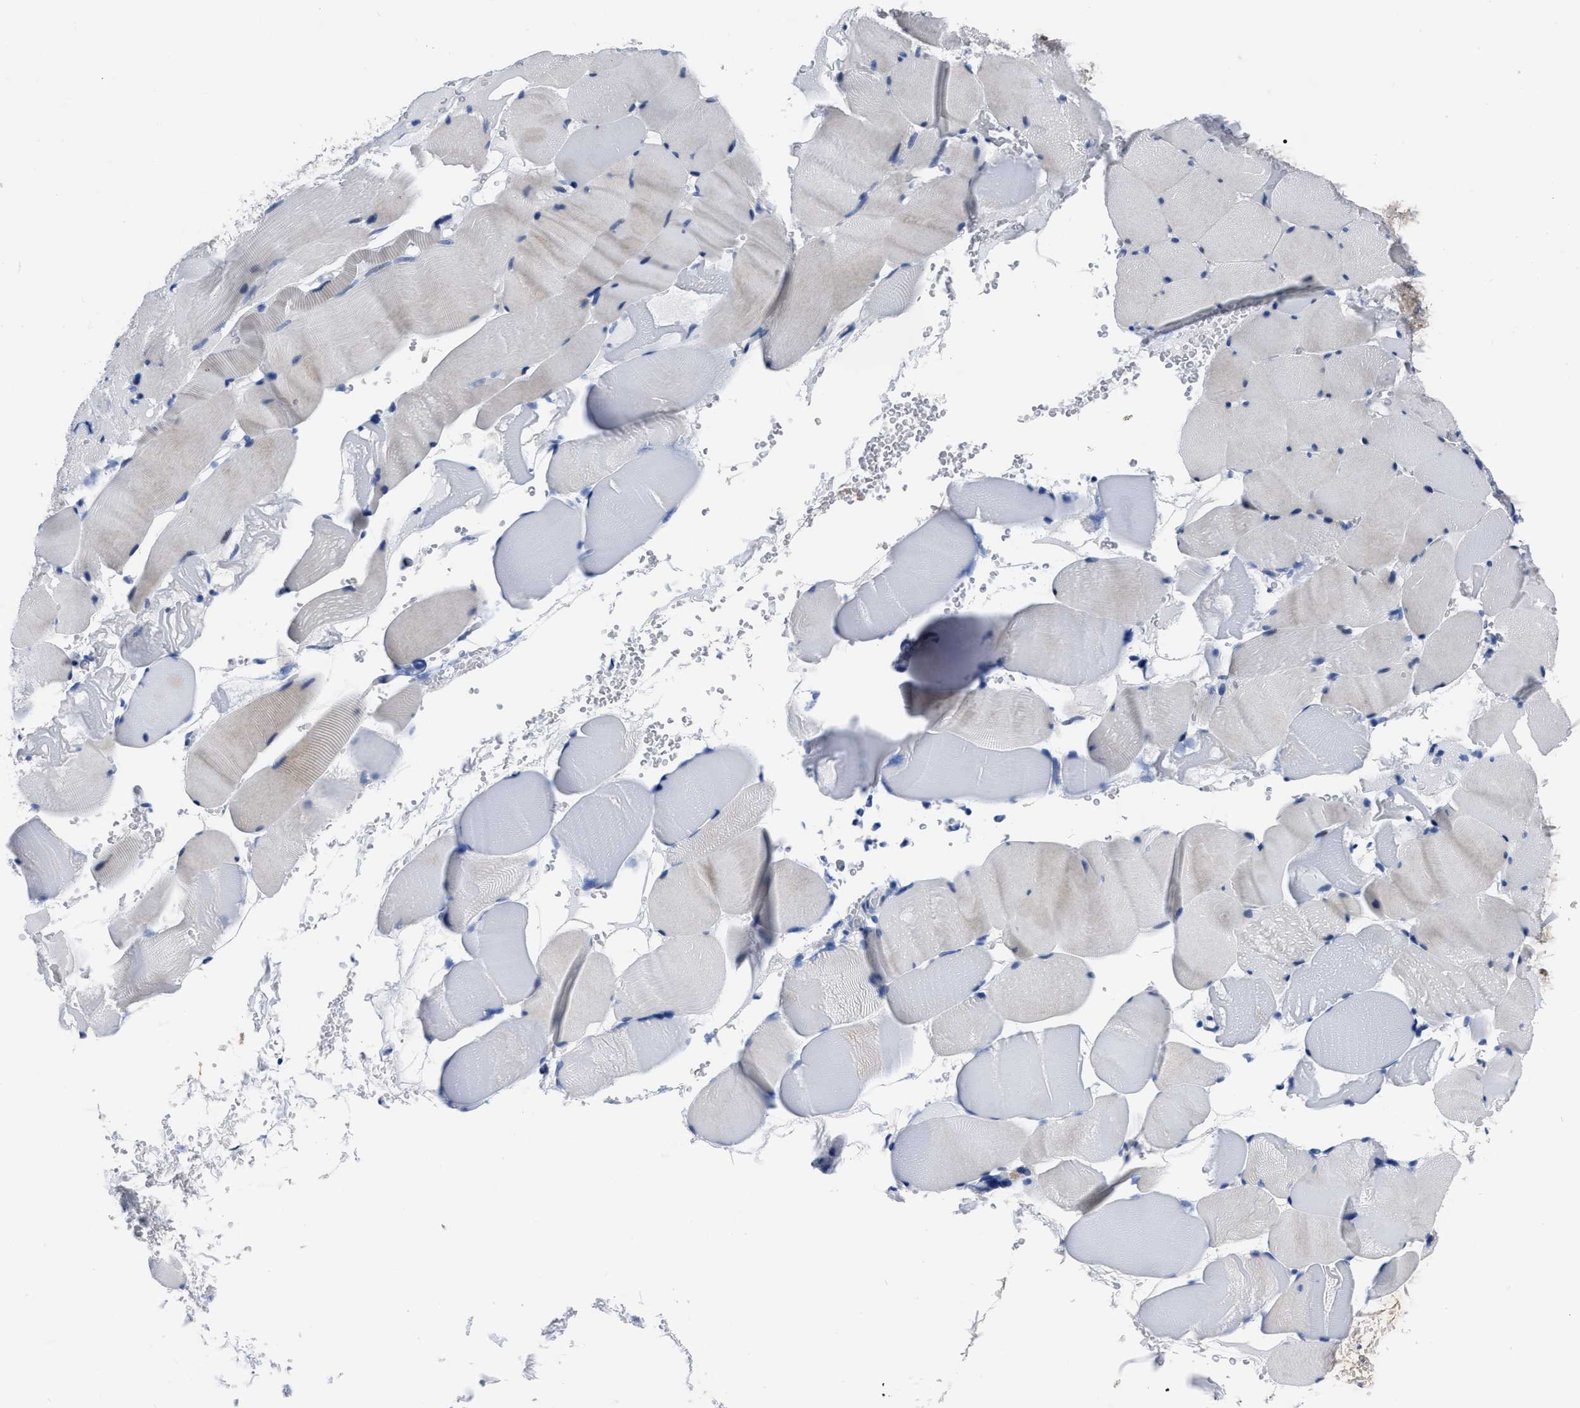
{"staining": {"intensity": "negative", "quantity": "none", "location": "none"}, "tissue": "skeletal muscle", "cell_type": "Myocytes", "image_type": "normal", "snomed": [{"axis": "morphology", "description": "Normal tissue, NOS"}, {"axis": "topography", "description": "Skeletal muscle"}], "caption": "This is a photomicrograph of IHC staining of benign skeletal muscle, which shows no expression in myocytes.", "gene": "MOV10L1", "patient": {"sex": "male", "age": 62}}